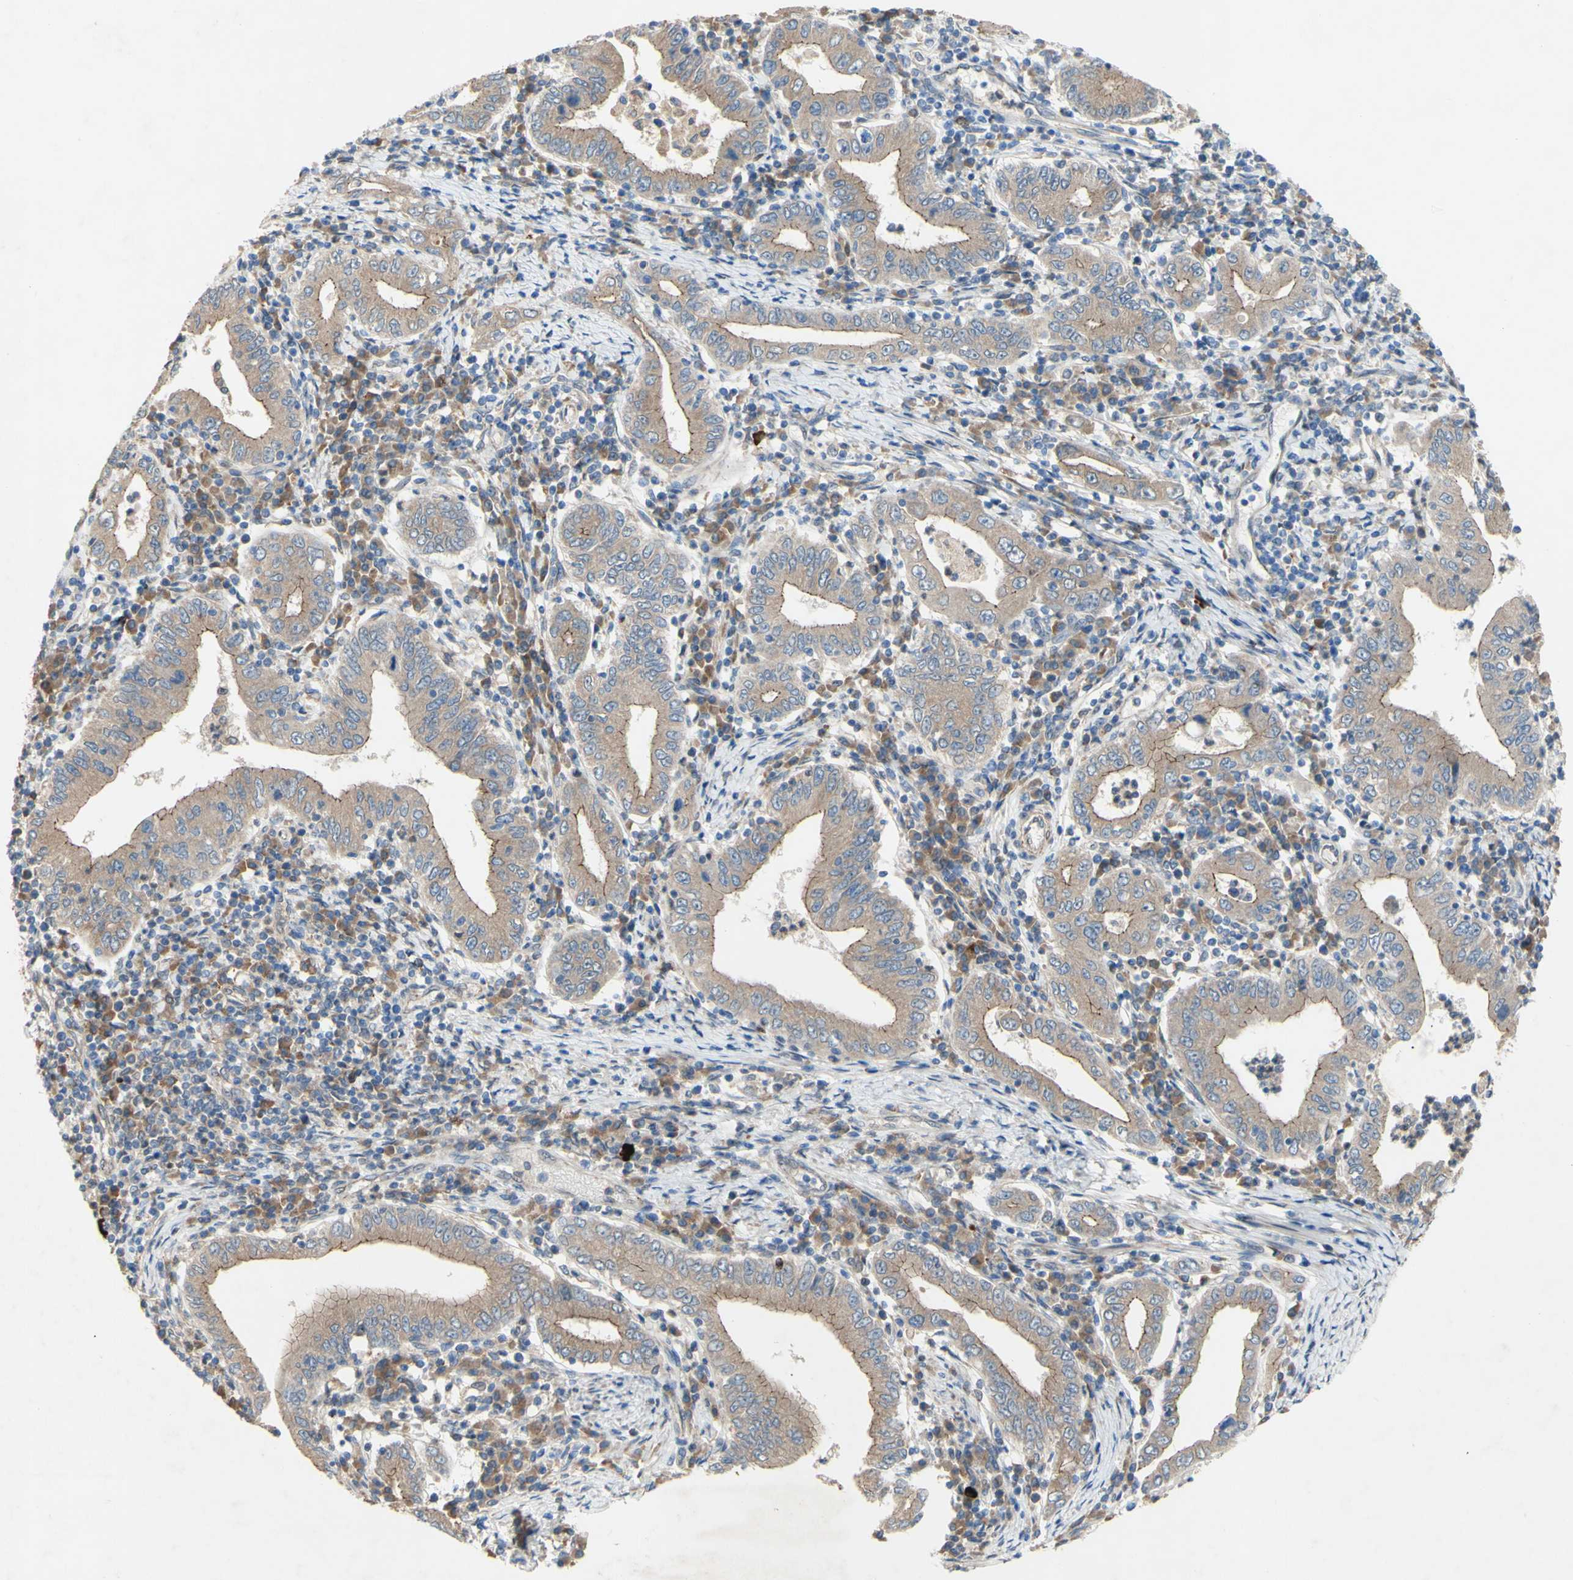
{"staining": {"intensity": "moderate", "quantity": ">75%", "location": "cytoplasmic/membranous"}, "tissue": "stomach cancer", "cell_type": "Tumor cells", "image_type": "cancer", "snomed": [{"axis": "morphology", "description": "Normal tissue, NOS"}, {"axis": "morphology", "description": "Adenocarcinoma, NOS"}, {"axis": "topography", "description": "Esophagus"}, {"axis": "topography", "description": "Stomach, upper"}, {"axis": "topography", "description": "Peripheral nerve tissue"}], "caption": "Immunohistochemical staining of human stomach cancer (adenocarcinoma) exhibits medium levels of moderate cytoplasmic/membranous staining in about >75% of tumor cells.", "gene": "PDGFB", "patient": {"sex": "male", "age": 62}}